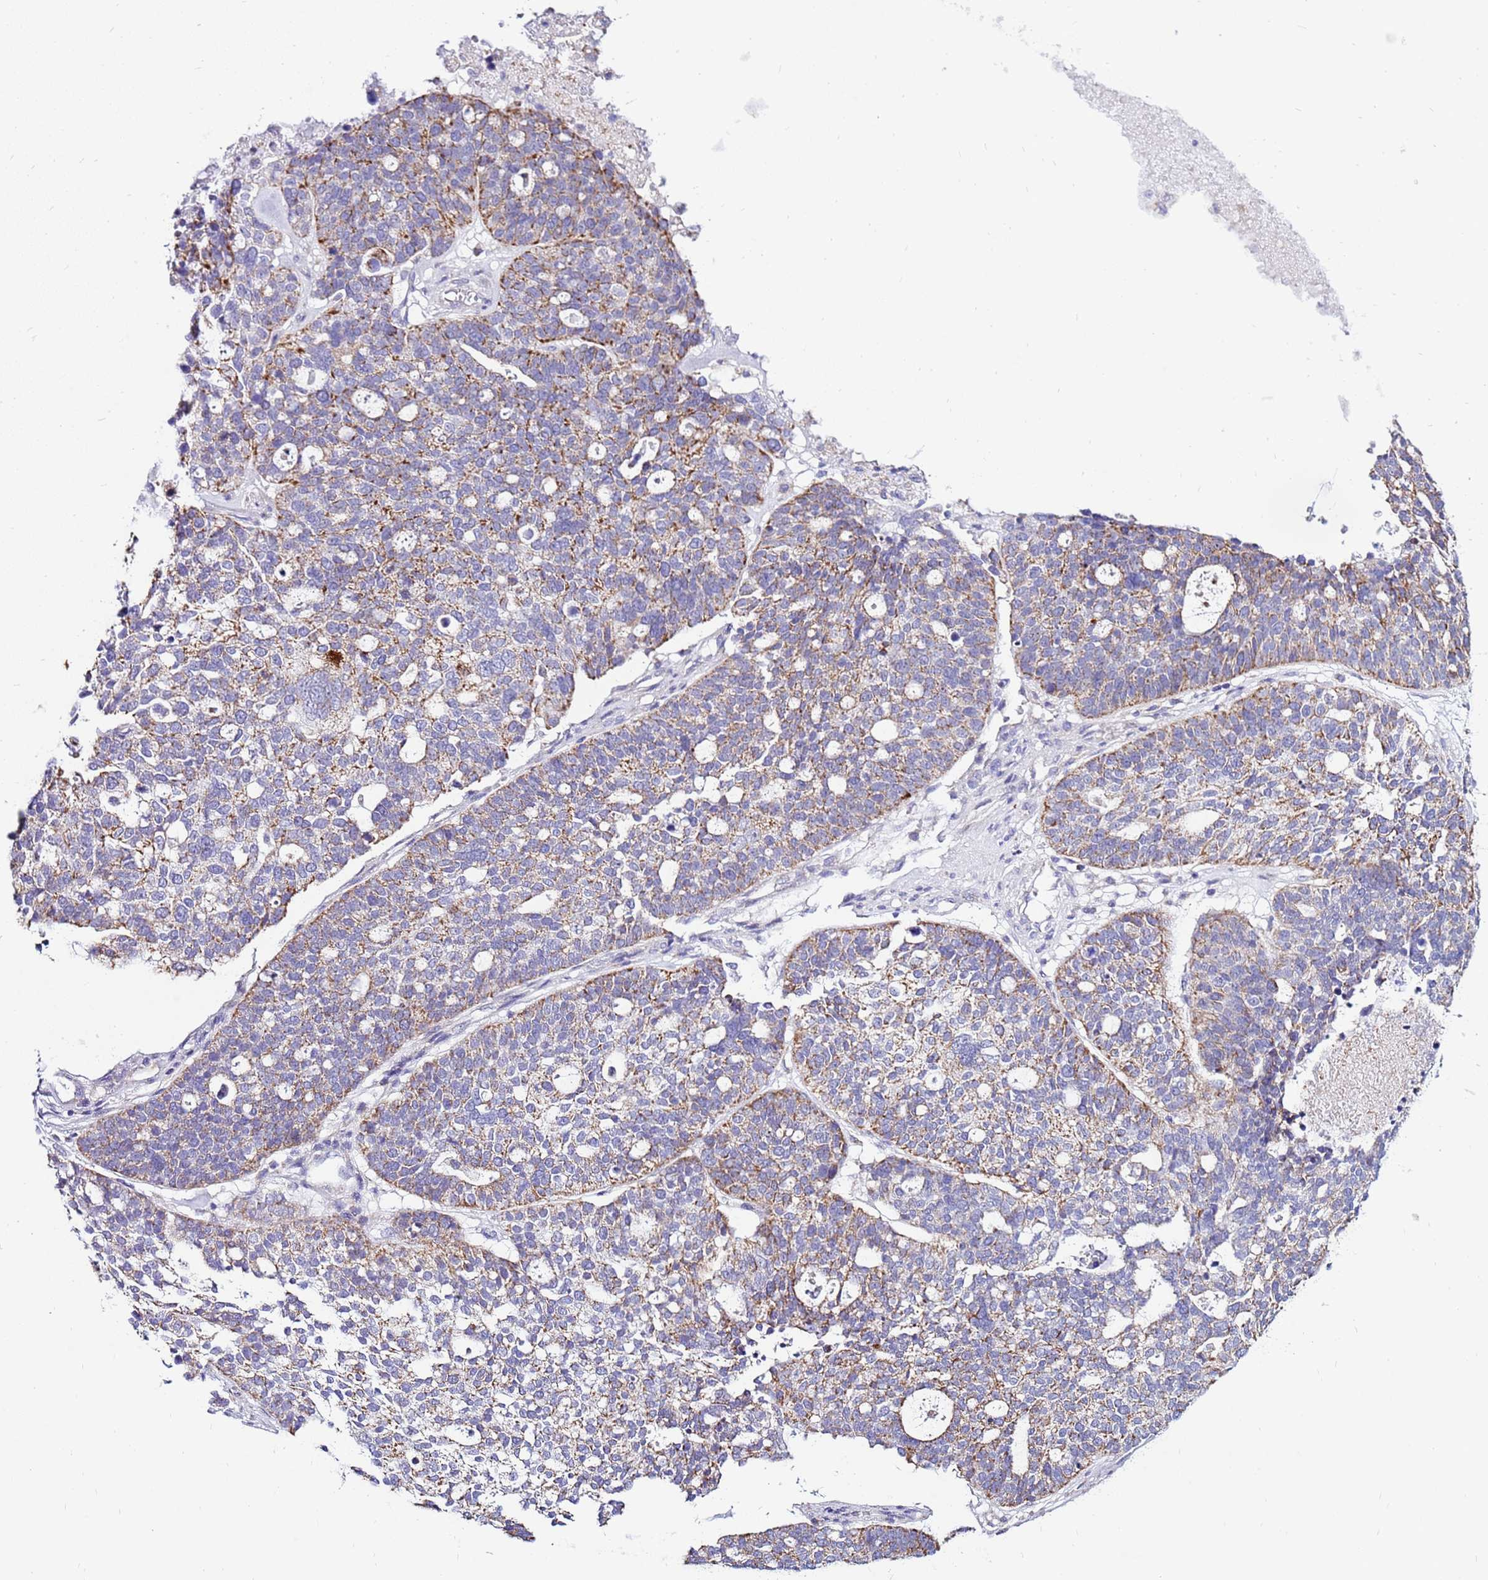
{"staining": {"intensity": "moderate", "quantity": "25%-75%", "location": "cytoplasmic/membranous"}, "tissue": "ovarian cancer", "cell_type": "Tumor cells", "image_type": "cancer", "snomed": [{"axis": "morphology", "description": "Cystadenocarcinoma, serous, NOS"}, {"axis": "topography", "description": "Ovary"}], "caption": "Moderate cytoplasmic/membranous expression for a protein is appreciated in about 25%-75% of tumor cells of ovarian cancer (serous cystadenocarcinoma) using immunohistochemistry (IHC).", "gene": "IGF1R", "patient": {"sex": "female", "age": 59}}